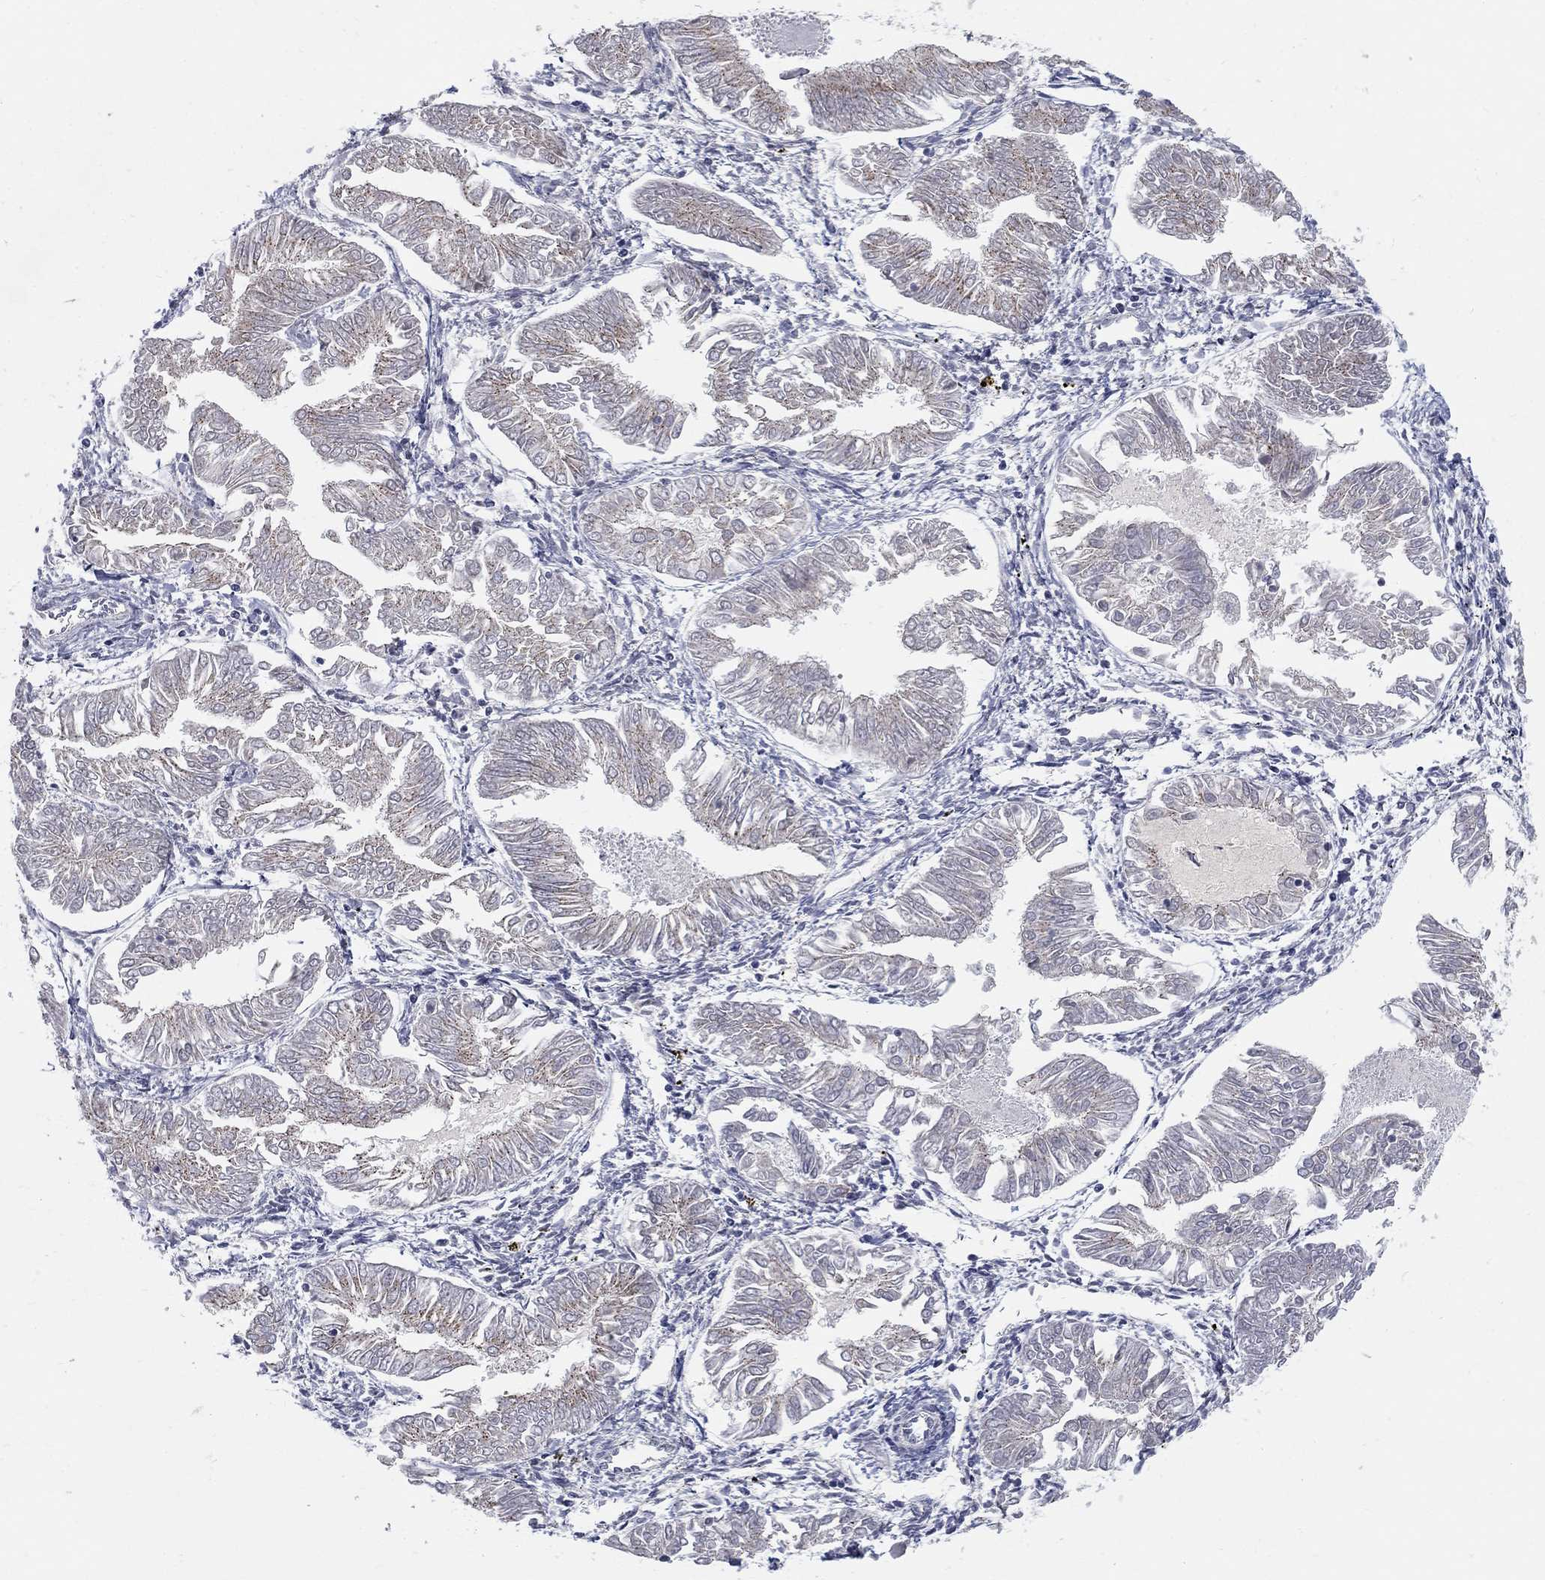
{"staining": {"intensity": "weak", "quantity": "25%-75%", "location": "cytoplasmic/membranous"}, "tissue": "endometrial cancer", "cell_type": "Tumor cells", "image_type": "cancer", "snomed": [{"axis": "morphology", "description": "Adenocarcinoma, NOS"}, {"axis": "topography", "description": "Endometrium"}], "caption": "This is an image of immunohistochemistry (IHC) staining of endometrial cancer, which shows weak staining in the cytoplasmic/membranous of tumor cells.", "gene": "PANK3", "patient": {"sex": "female", "age": 53}}